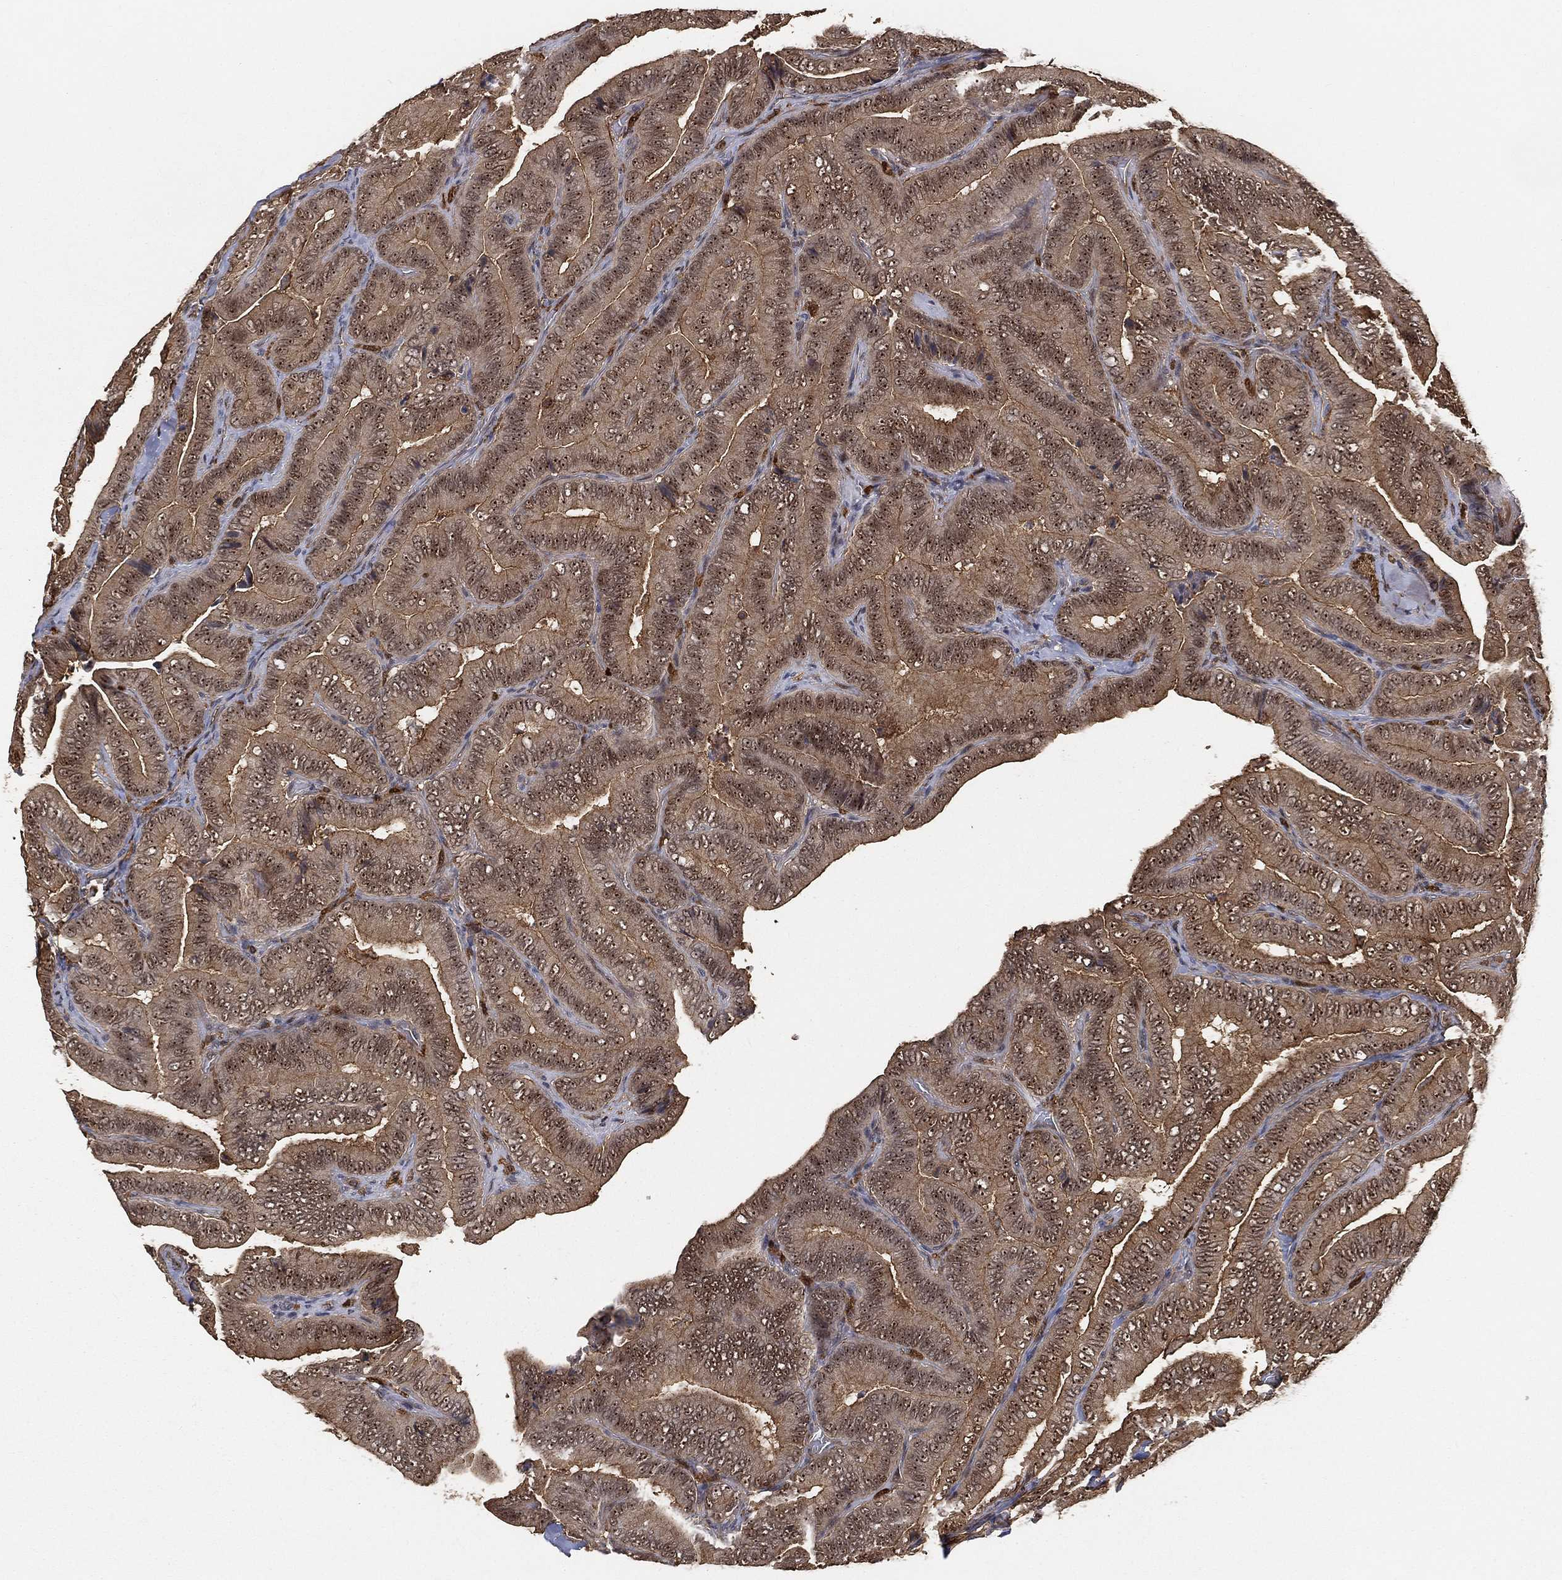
{"staining": {"intensity": "moderate", "quantity": ">75%", "location": "cytoplasmic/membranous,nuclear"}, "tissue": "thyroid cancer", "cell_type": "Tumor cells", "image_type": "cancer", "snomed": [{"axis": "morphology", "description": "Papillary adenocarcinoma, NOS"}, {"axis": "topography", "description": "Thyroid gland"}], "caption": "A histopathology image of human thyroid cancer stained for a protein demonstrates moderate cytoplasmic/membranous and nuclear brown staining in tumor cells. (IHC, brightfield microscopy, high magnification).", "gene": "CRYL1", "patient": {"sex": "male", "age": 61}}